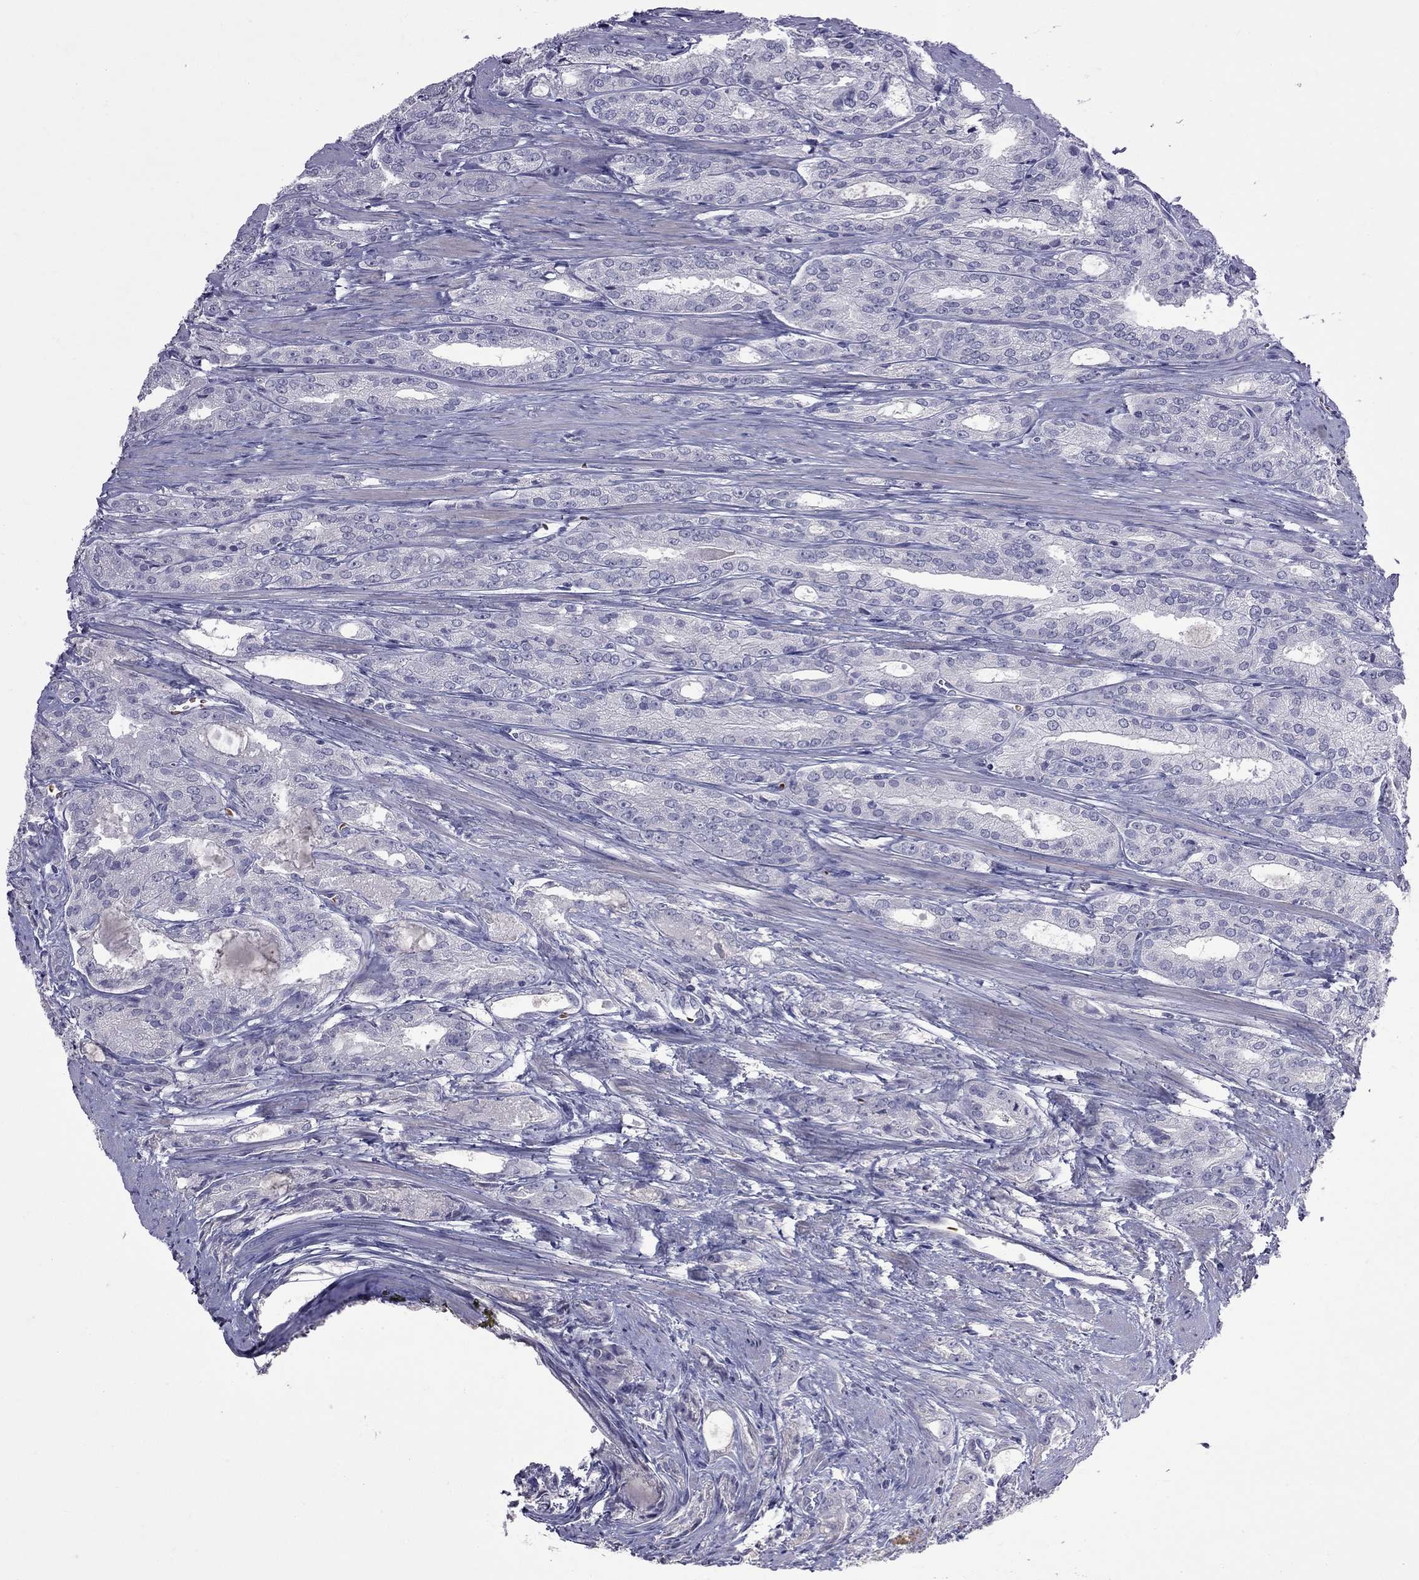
{"staining": {"intensity": "negative", "quantity": "none", "location": "none"}, "tissue": "prostate cancer", "cell_type": "Tumor cells", "image_type": "cancer", "snomed": [{"axis": "morphology", "description": "Adenocarcinoma, NOS"}, {"axis": "morphology", "description": "Adenocarcinoma, High grade"}, {"axis": "topography", "description": "Prostate"}], "caption": "Prostate cancer (high-grade adenocarcinoma) stained for a protein using immunohistochemistry (IHC) demonstrates no positivity tumor cells.", "gene": "CFAP91", "patient": {"sex": "male", "age": 70}}